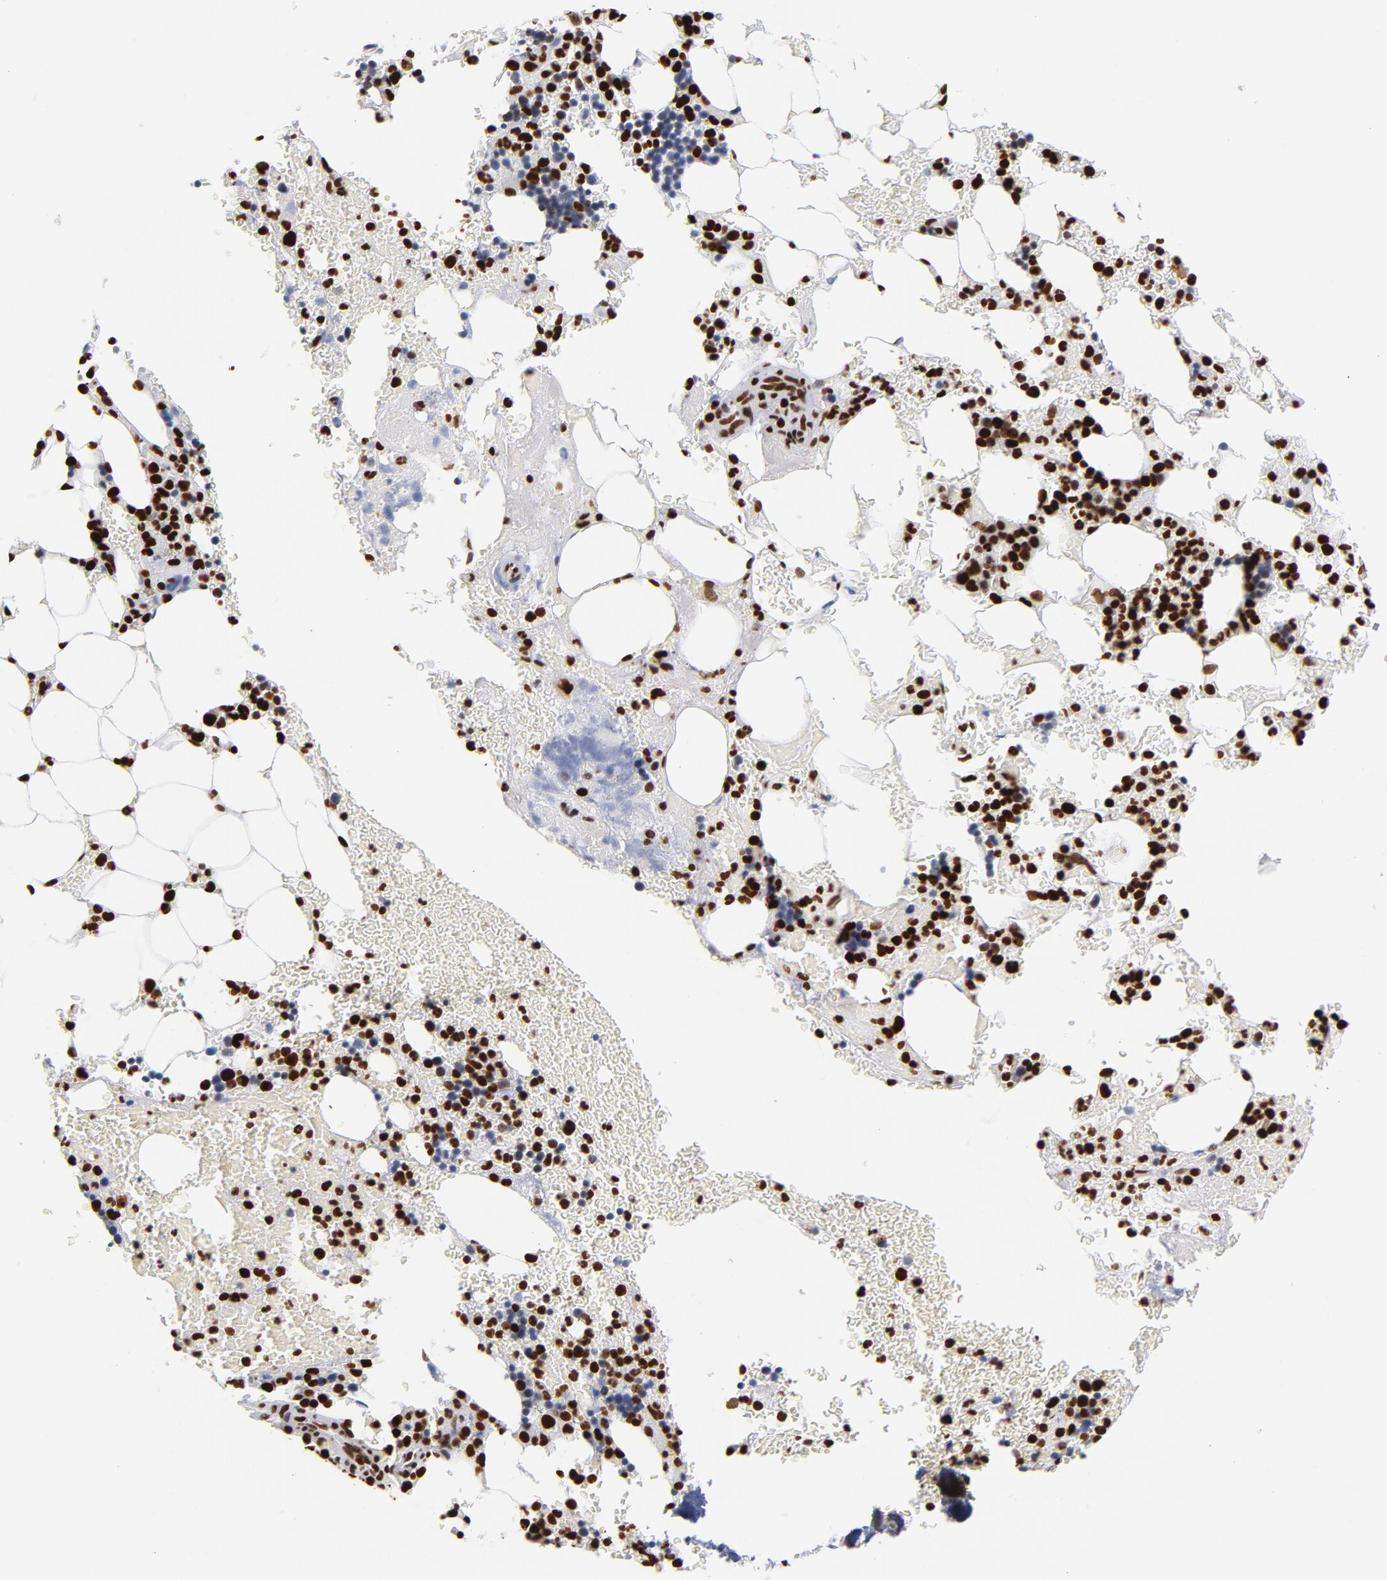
{"staining": {"intensity": "strong", "quantity": ">75%", "location": "nuclear"}, "tissue": "bone marrow", "cell_type": "Hematopoietic cells", "image_type": "normal", "snomed": [{"axis": "morphology", "description": "Normal tissue, NOS"}, {"axis": "topography", "description": "Bone marrow"}], "caption": "A high amount of strong nuclear positivity is appreciated in about >75% of hematopoietic cells in benign bone marrow. The staining is performed using DAB (3,3'-diaminobenzidine) brown chromogen to label protein expression. The nuclei are counter-stained blue using hematoxylin.", "gene": "TOP2B", "patient": {"sex": "female", "age": 73}}